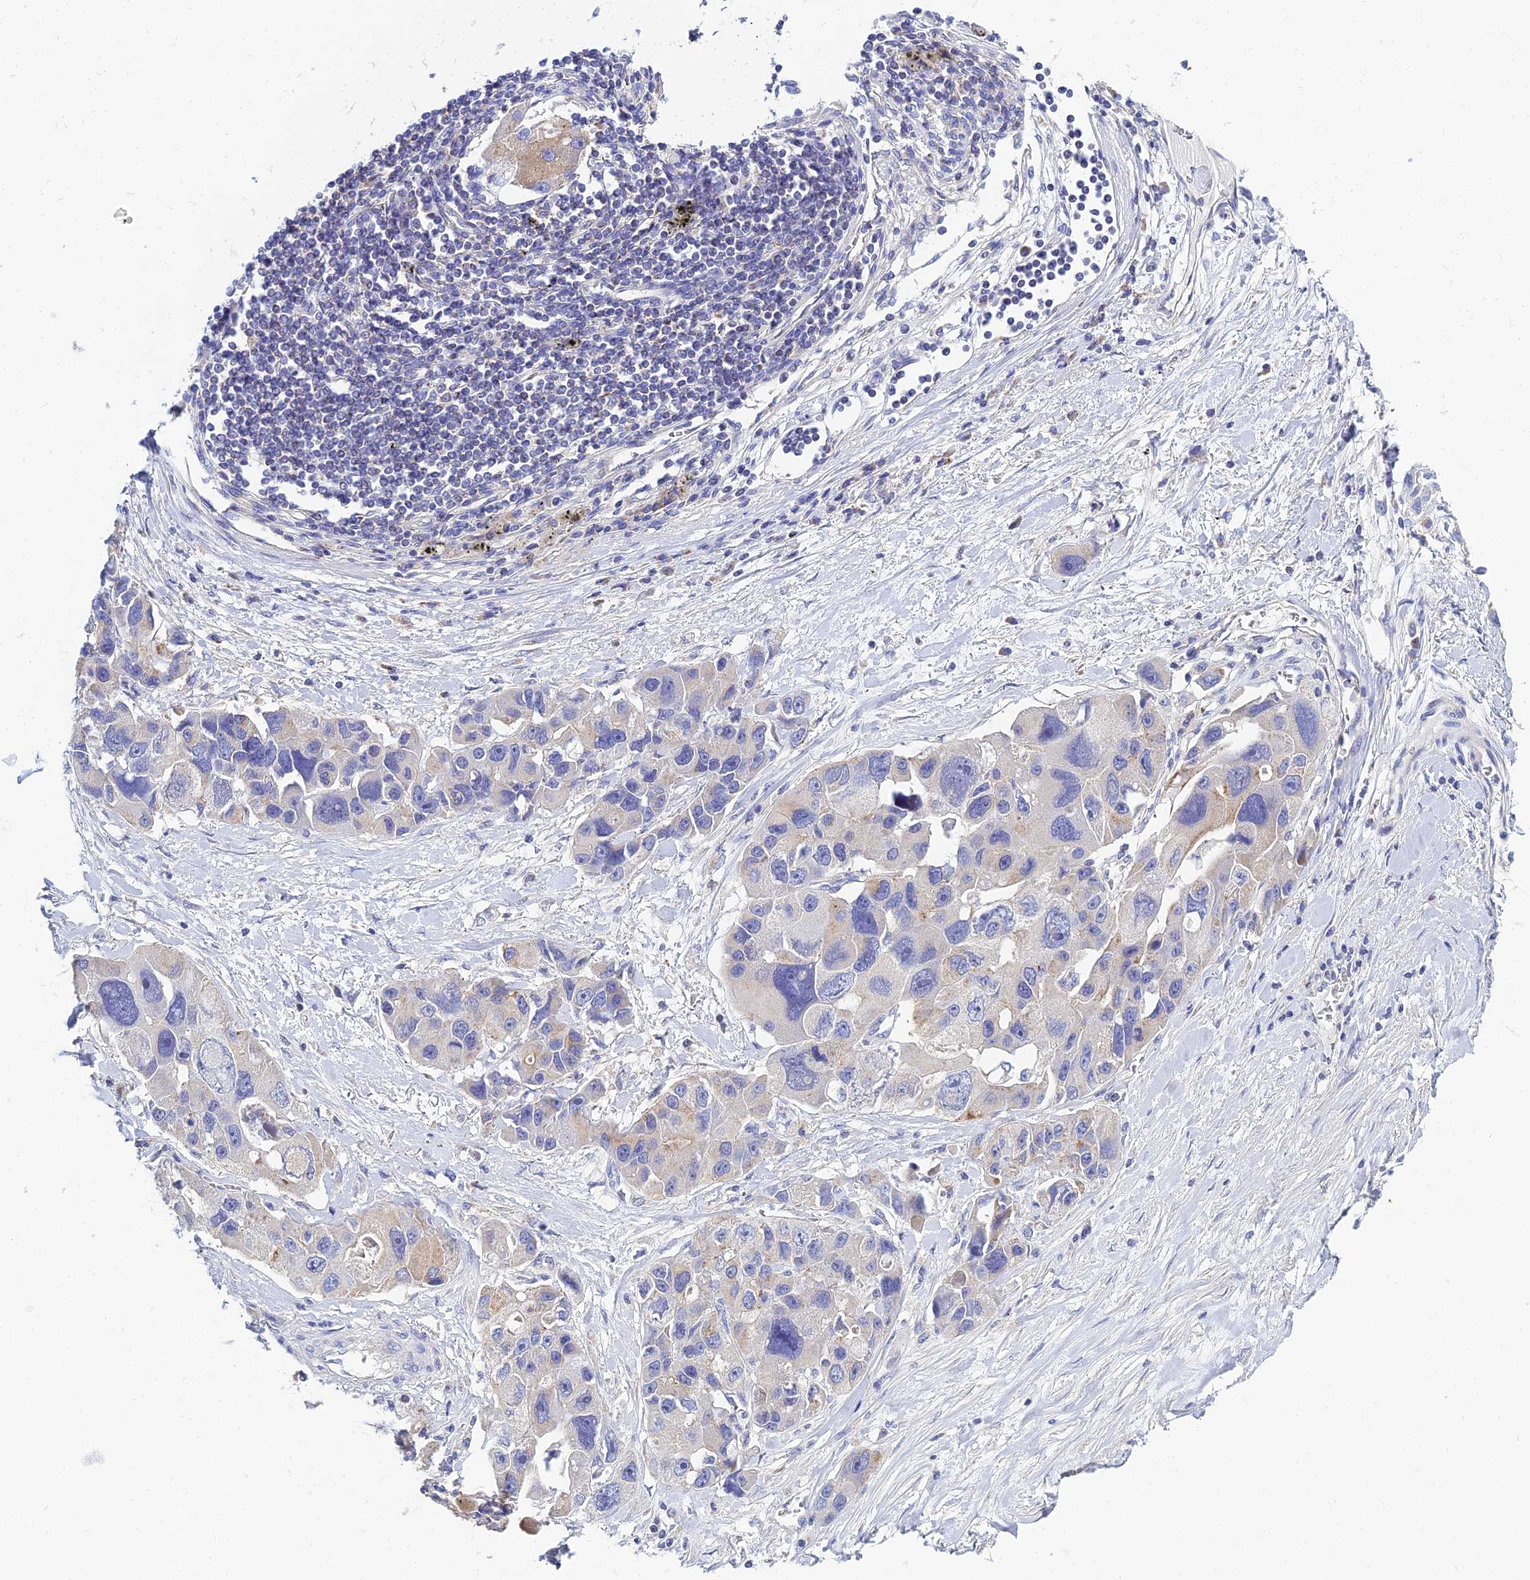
{"staining": {"intensity": "moderate", "quantity": "<25%", "location": "cytoplasmic/membranous"}, "tissue": "lung cancer", "cell_type": "Tumor cells", "image_type": "cancer", "snomed": [{"axis": "morphology", "description": "Adenocarcinoma, NOS"}, {"axis": "topography", "description": "Lung"}], "caption": "This is an image of immunohistochemistry staining of lung adenocarcinoma, which shows moderate staining in the cytoplasmic/membranous of tumor cells.", "gene": "NPY", "patient": {"sex": "female", "age": 54}}